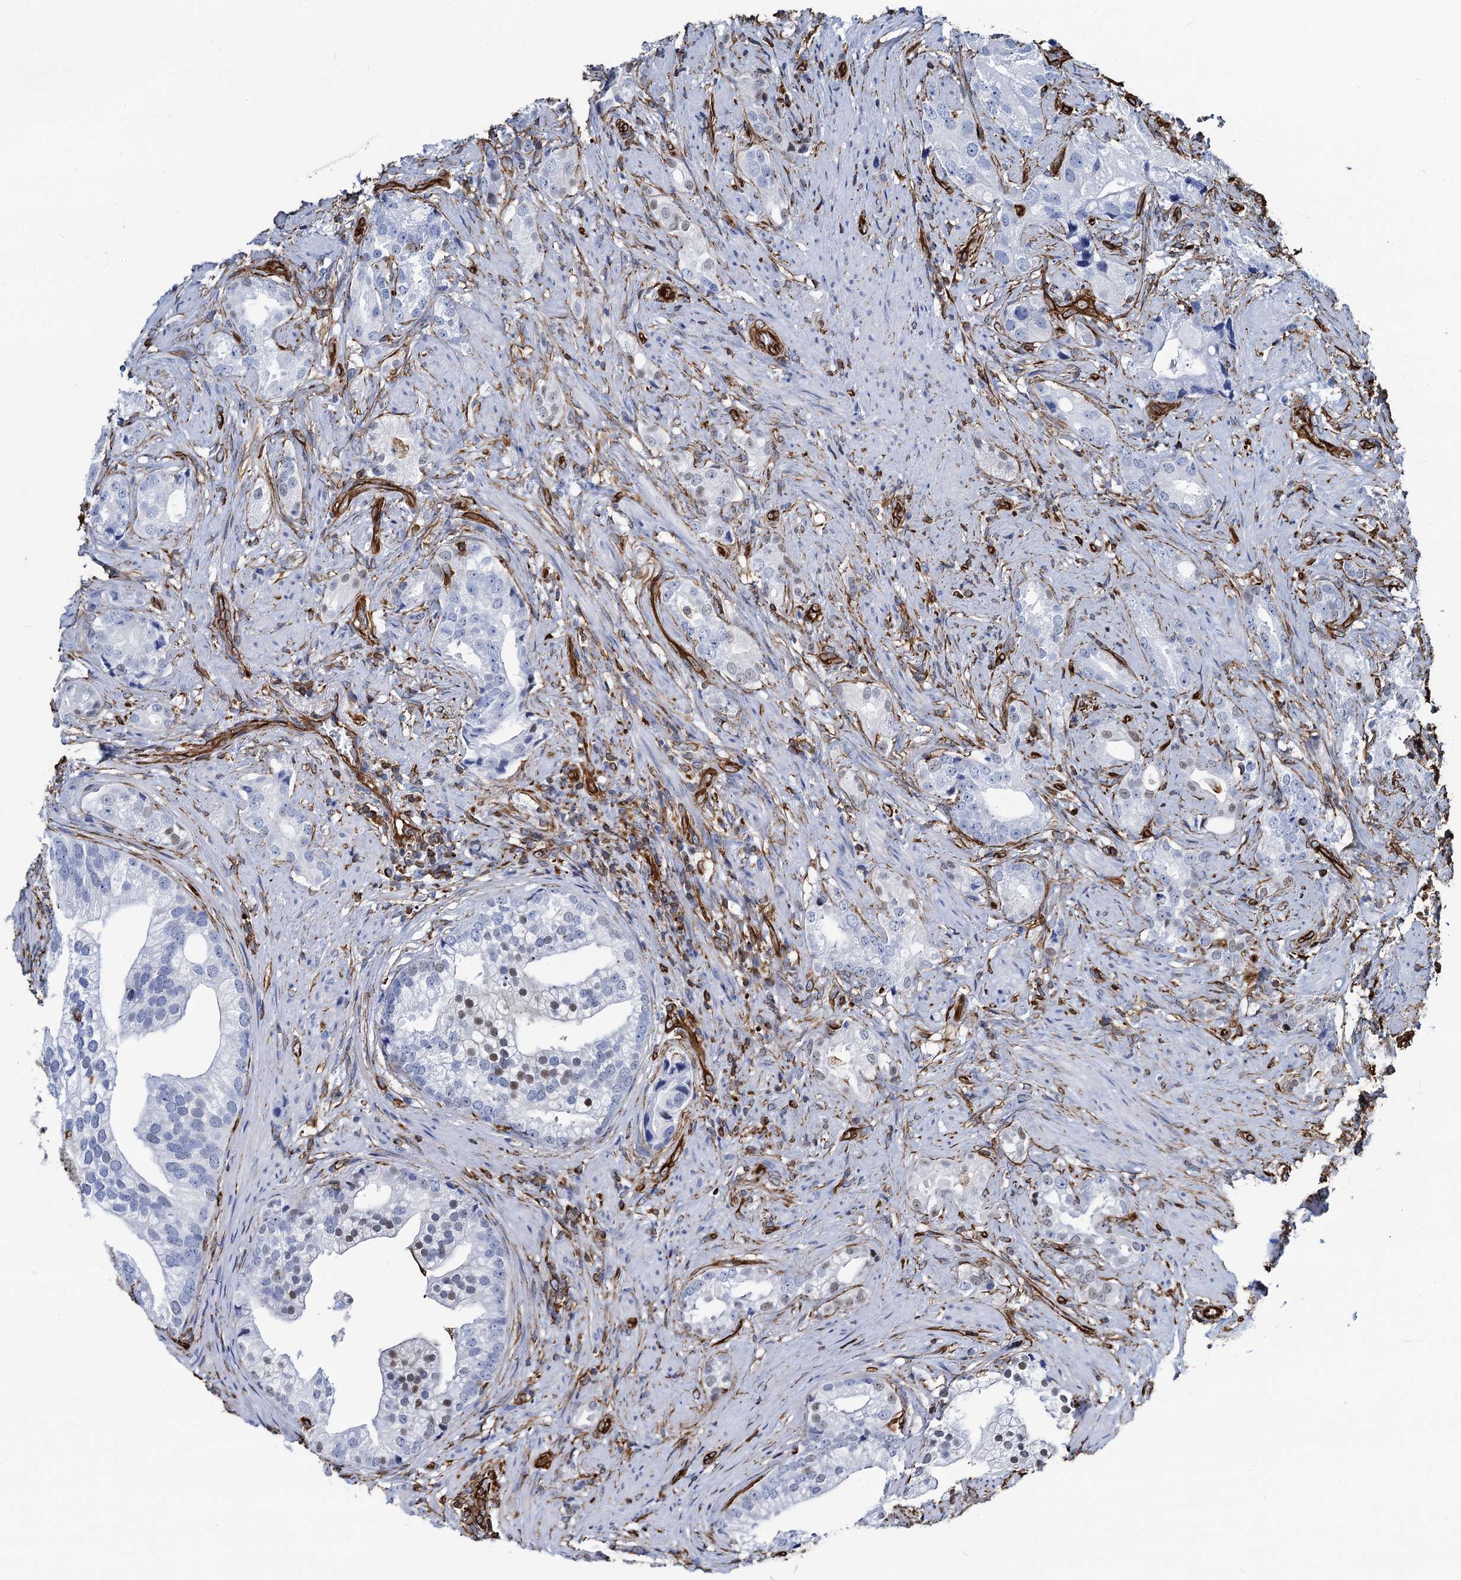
{"staining": {"intensity": "negative", "quantity": "none", "location": "none"}, "tissue": "prostate cancer", "cell_type": "Tumor cells", "image_type": "cancer", "snomed": [{"axis": "morphology", "description": "Adenocarcinoma, Low grade"}, {"axis": "topography", "description": "Prostate"}], "caption": "High power microscopy image of an immunohistochemistry micrograph of prostate adenocarcinoma (low-grade), revealing no significant staining in tumor cells.", "gene": "PGM2", "patient": {"sex": "male", "age": 71}}